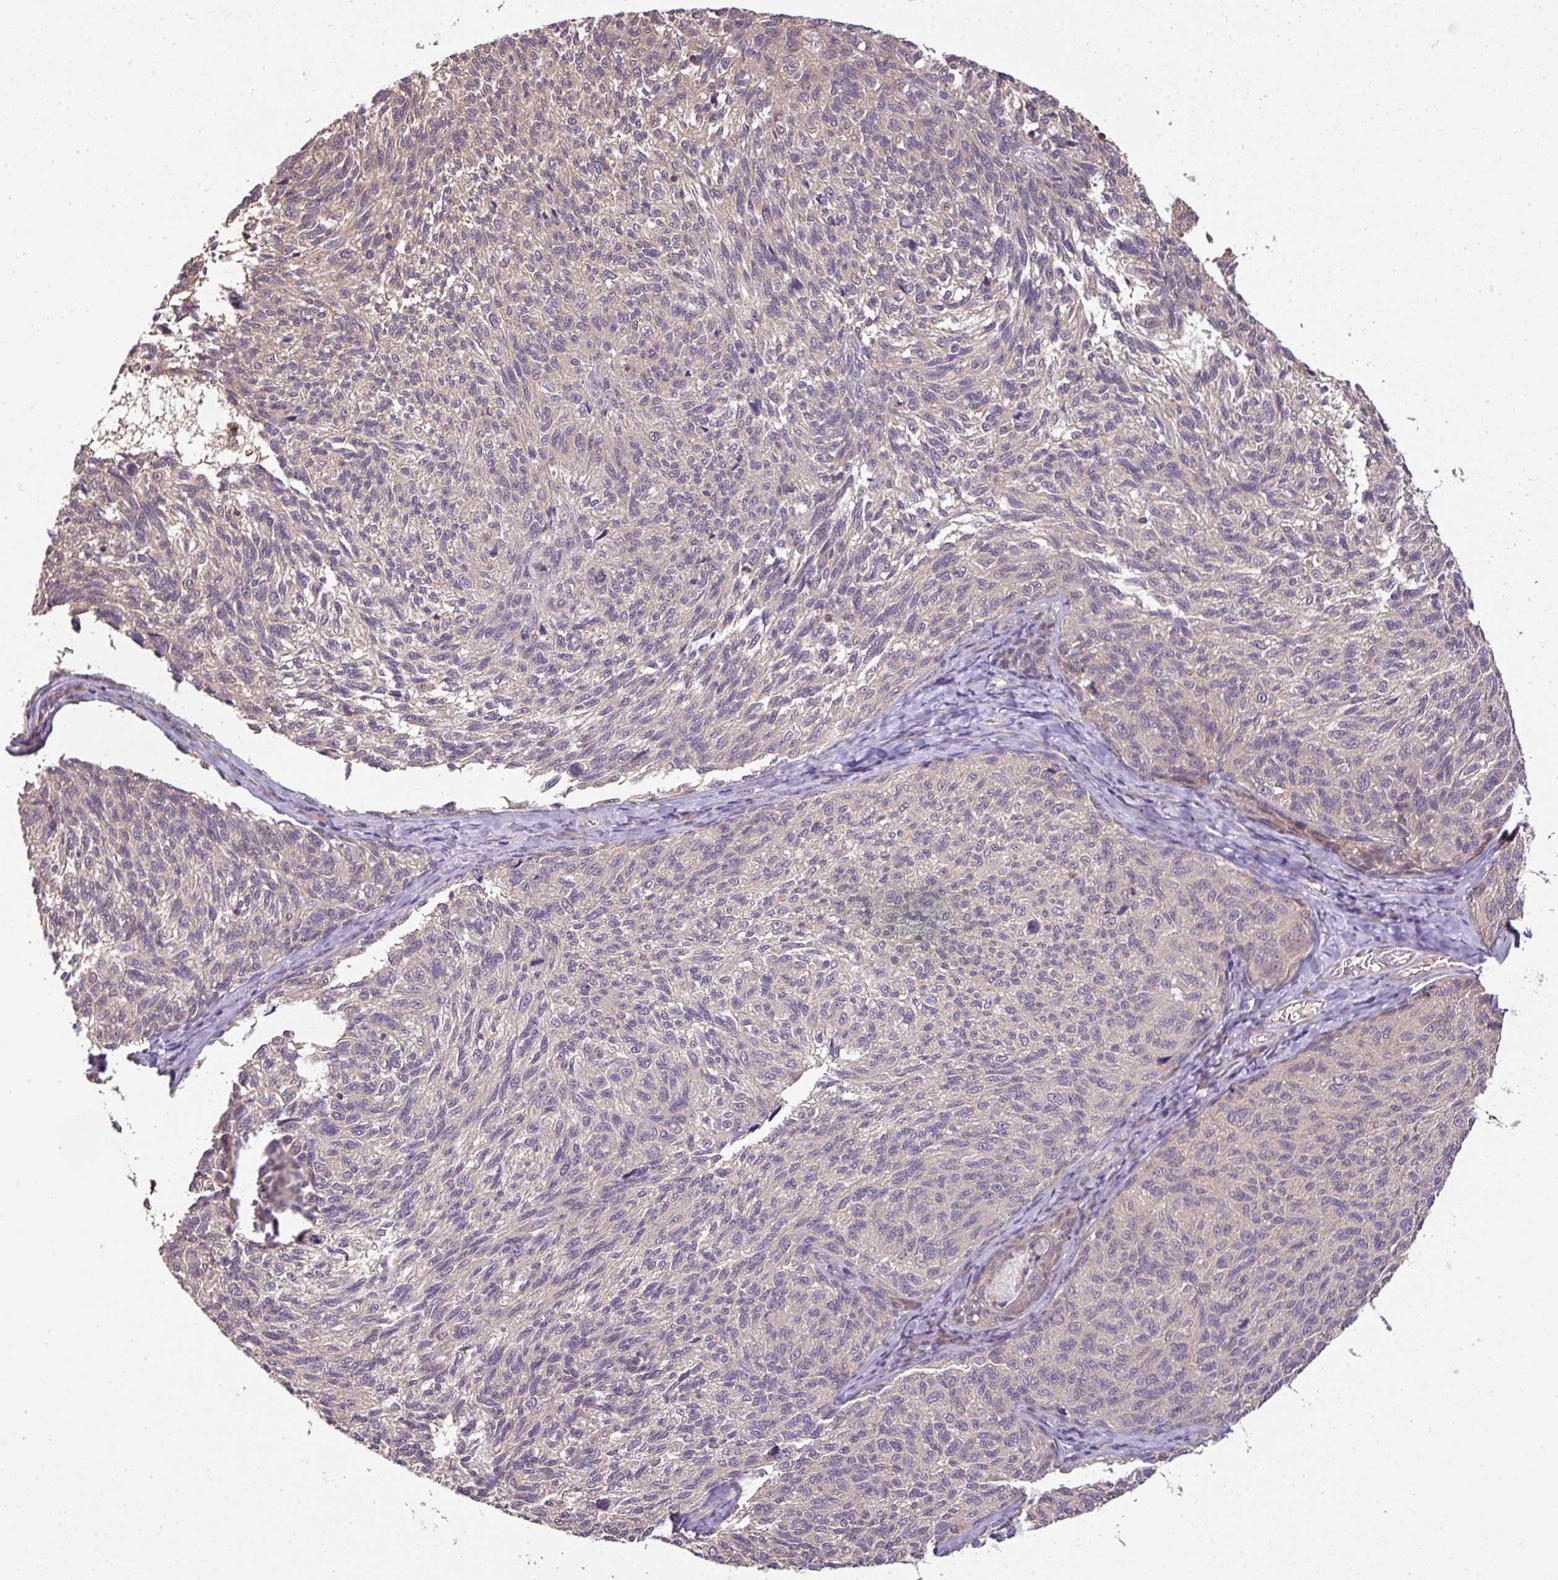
{"staining": {"intensity": "weak", "quantity": "<25%", "location": "cytoplasmic/membranous"}, "tissue": "melanoma", "cell_type": "Tumor cells", "image_type": "cancer", "snomed": [{"axis": "morphology", "description": "Malignant melanoma, NOS"}, {"axis": "topography", "description": "Skin"}], "caption": "This is a image of immunohistochemistry staining of malignant melanoma, which shows no expression in tumor cells. The staining was performed using DAB to visualize the protein expression in brown, while the nuclei were stained in blue with hematoxylin (Magnification: 20x).", "gene": "TCL1B", "patient": {"sex": "female", "age": 73}}